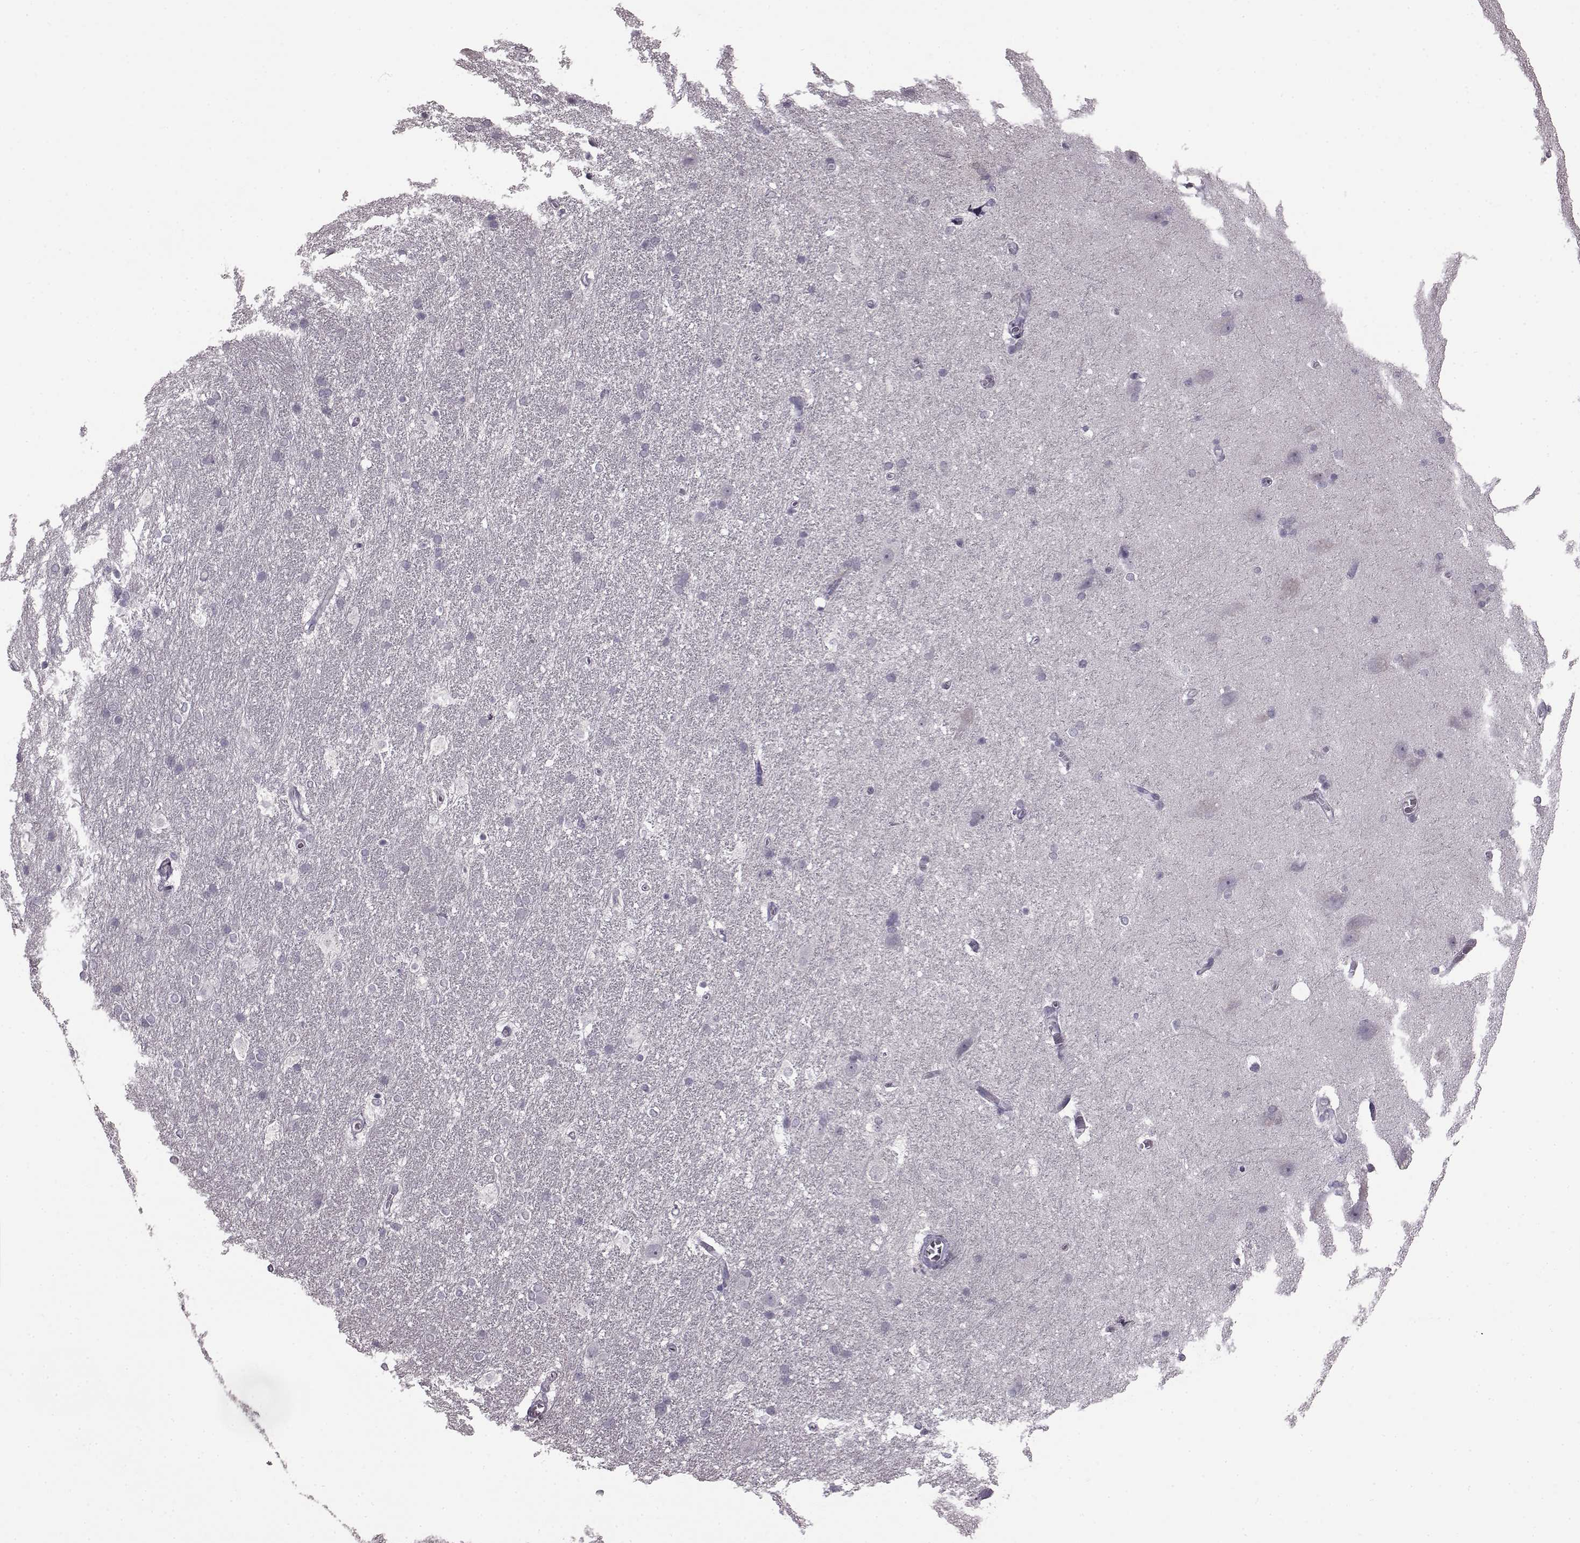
{"staining": {"intensity": "negative", "quantity": "none", "location": "none"}, "tissue": "hippocampus", "cell_type": "Glial cells", "image_type": "normal", "snomed": [{"axis": "morphology", "description": "Normal tissue, NOS"}, {"axis": "topography", "description": "Cerebral cortex"}, {"axis": "topography", "description": "Hippocampus"}], "caption": "Immunohistochemical staining of unremarkable human hippocampus shows no significant positivity in glial cells. (Immunohistochemistry, brightfield microscopy, high magnification).", "gene": "LHB", "patient": {"sex": "female", "age": 19}}